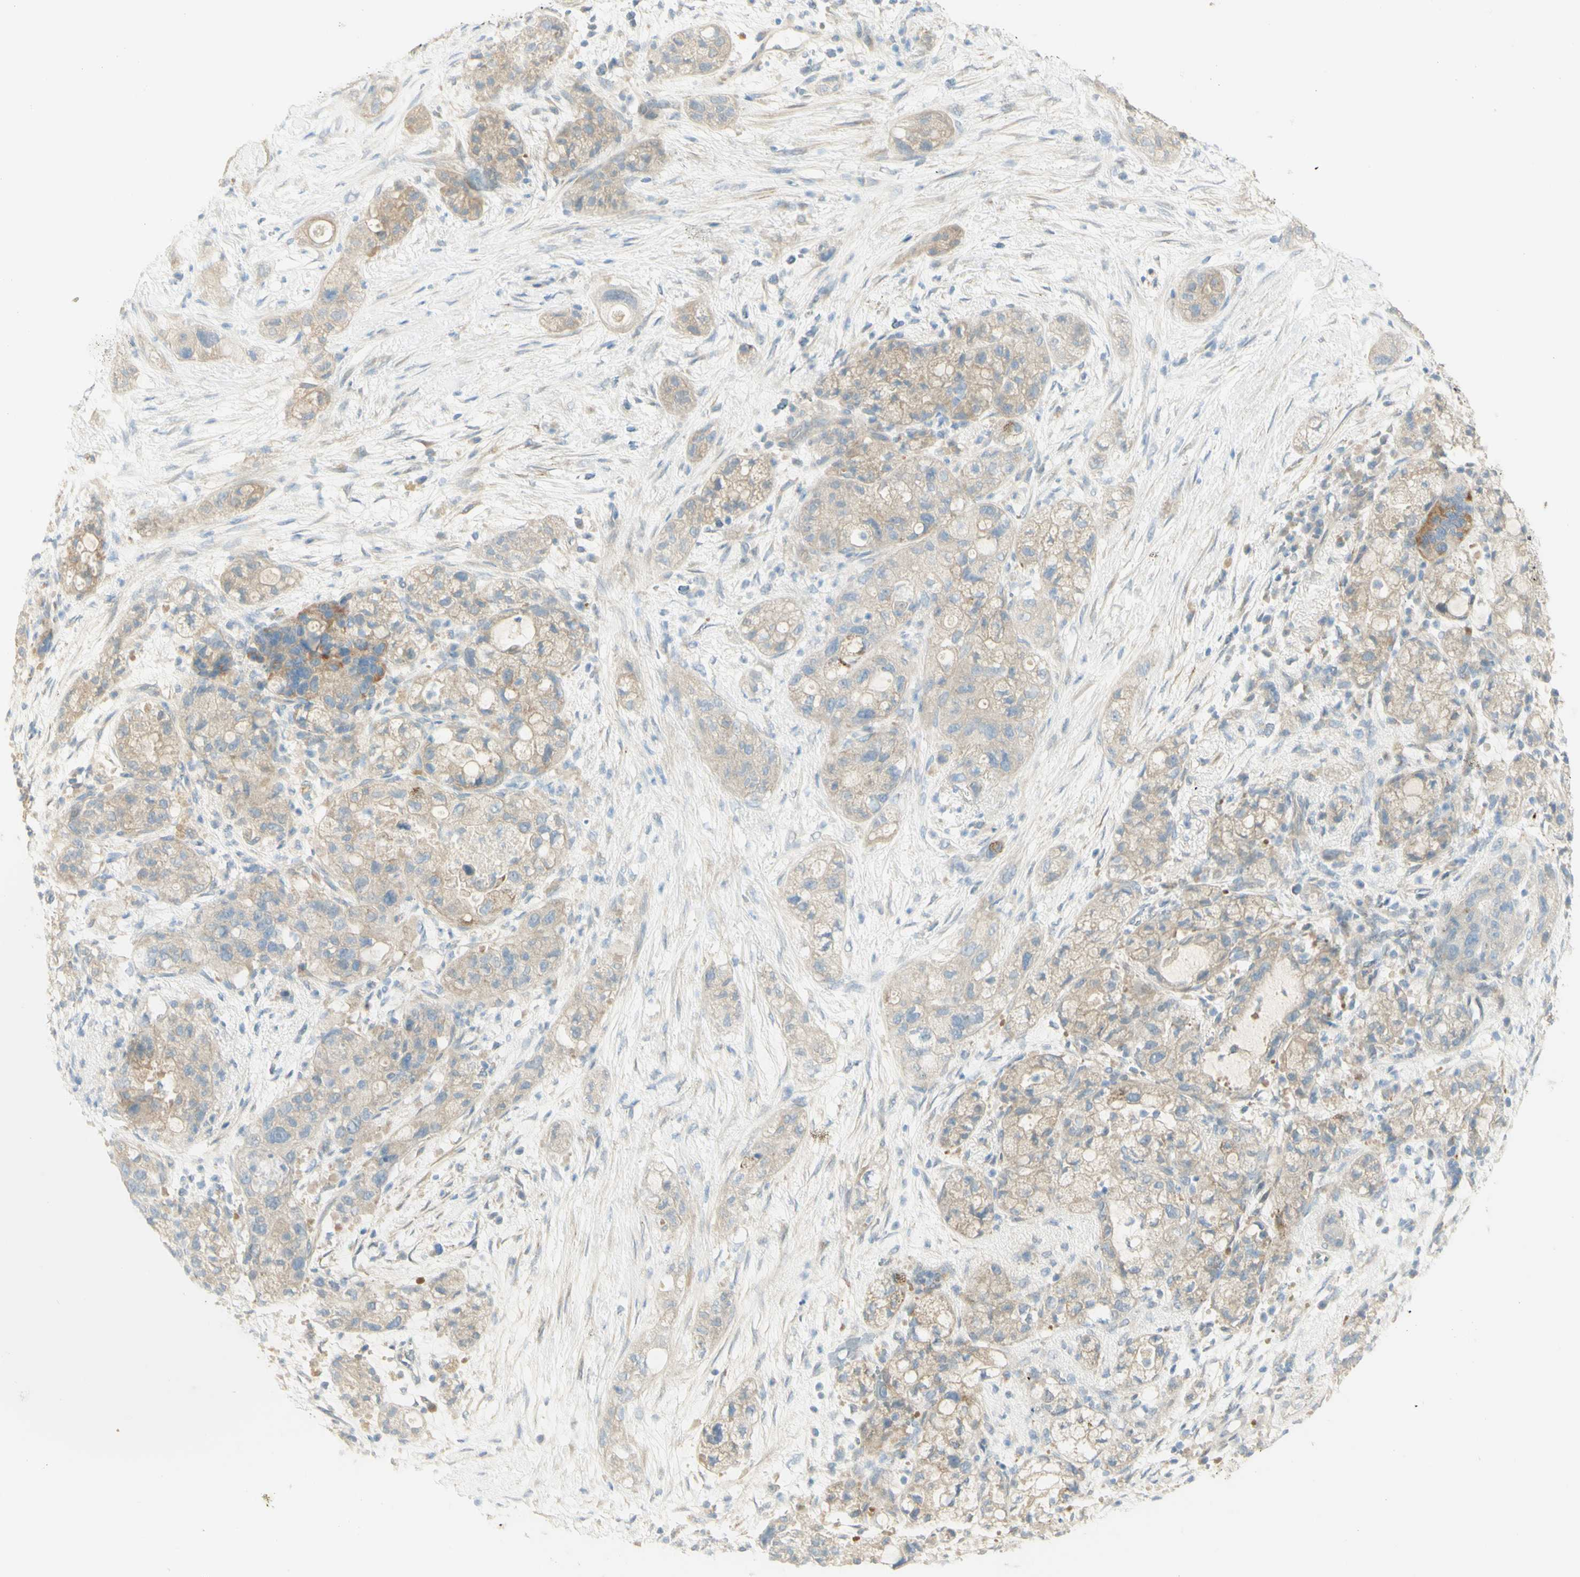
{"staining": {"intensity": "weak", "quantity": ">75%", "location": "cytoplasmic/membranous"}, "tissue": "pancreatic cancer", "cell_type": "Tumor cells", "image_type": "cancer", "snomed": [{"axis": "morphology", "description": "Adenocarcinoma, NOS"}, {"axis": "topography", "description": "Pancreas"}], "caption": "Brown immunohistochemical staining in human pancreatic adenocarcinoma displays weak cytoplasmic/membranous expression in approximately >75% of tumor cells.", "gene": "GCNT3", "patient": {"sex": "female", "age": 78}}